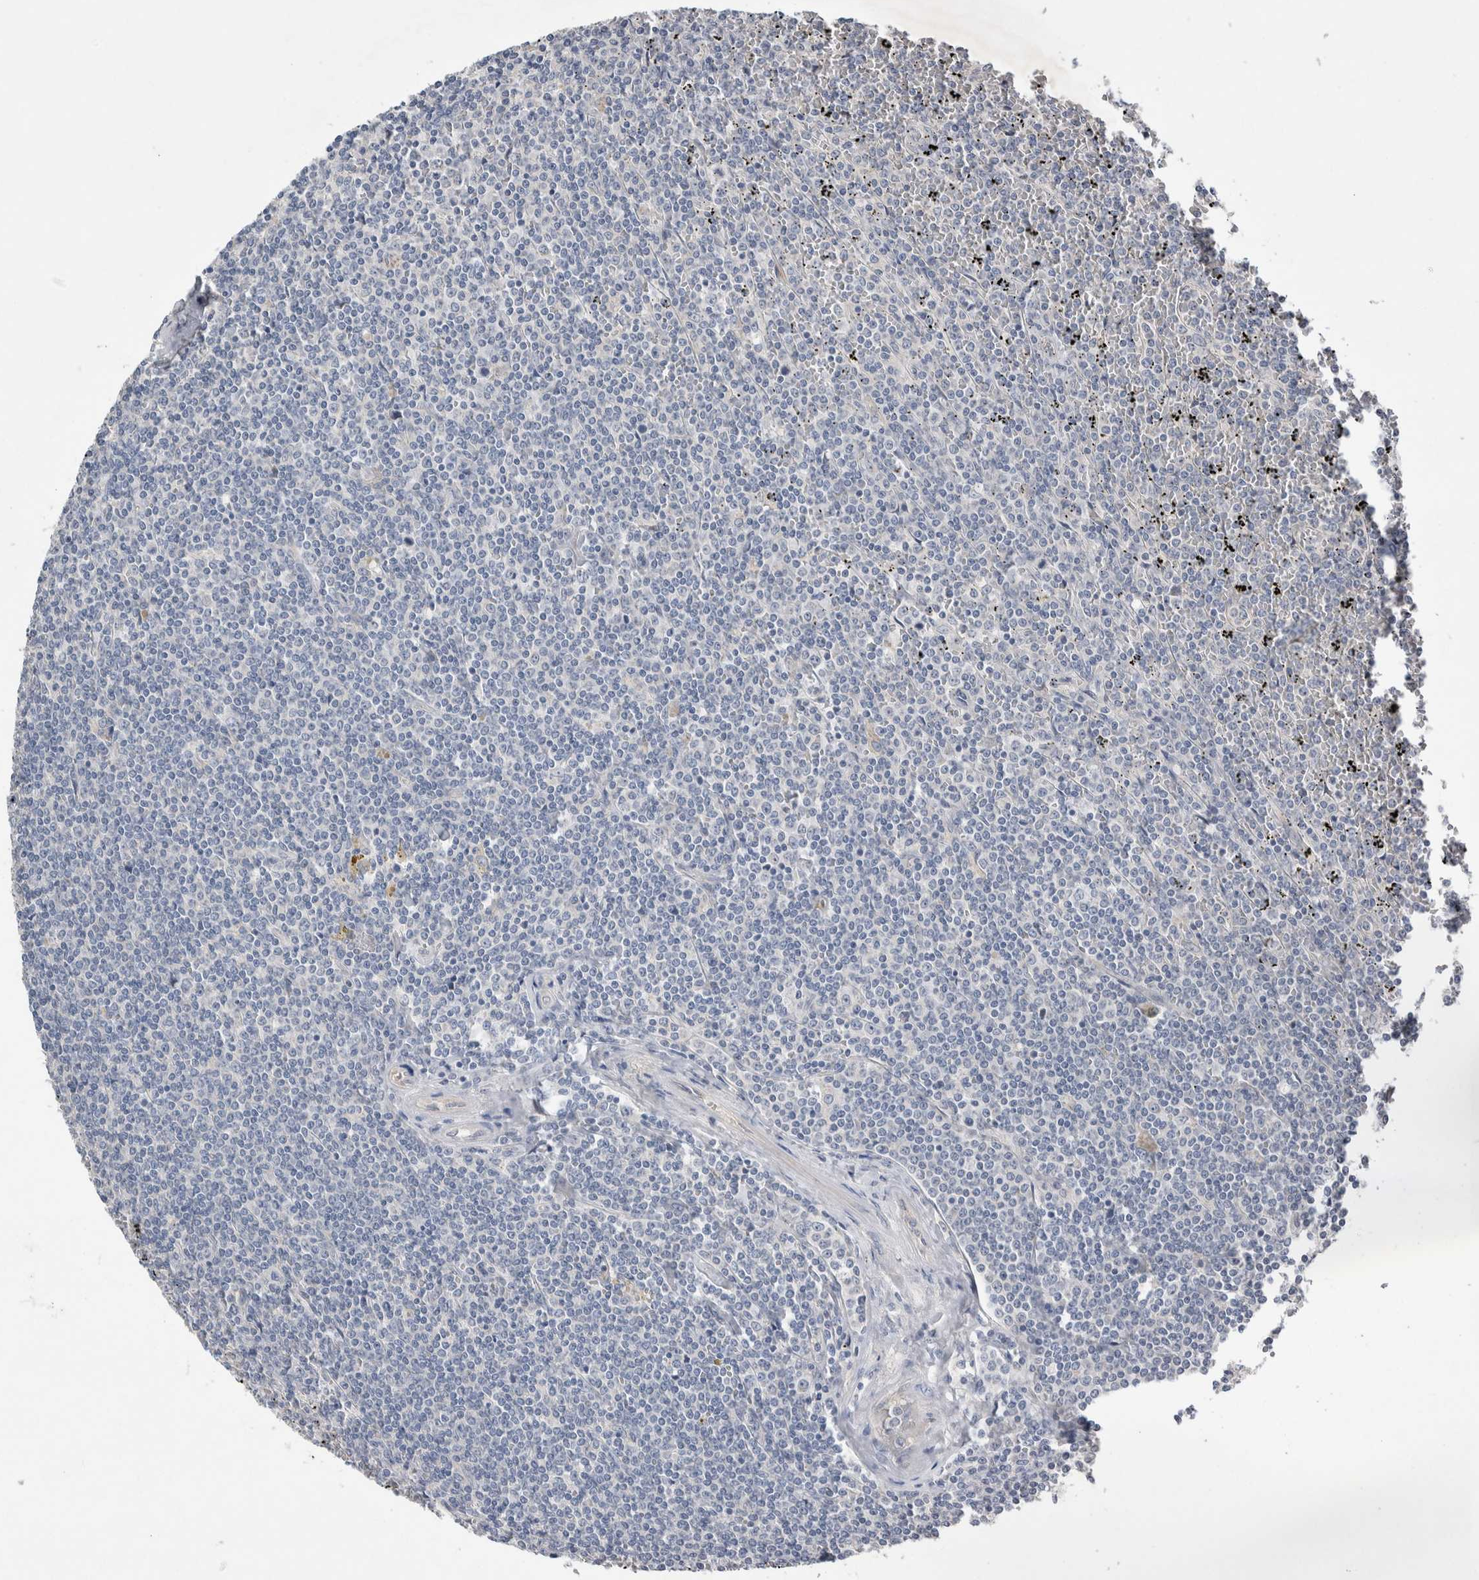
{"staining": {"intensity": "negative", "quantity": "none", "location": "none"}, "tissue": "lymphoma", "cell_type": "Tumor cells", "image_type": "cancer", "snomed": [{"axis": "morphology", "description": "Malignant lymphoma, non-Hodgkin's type, Low grade"}, {"axis": "topography", "description": "Spleen"}], "caption": "High magnification brightfield microscopy of low-grade malignant lymphoma, non-Hodgkin's type stained with DAB (3,3'-diaminobenzidine) (brown) and counterstained with hematoxylin (blue): tumor cells show no significant expression.", "gene": "CEP131", "patient": {"sex": "female", "age": 19}}